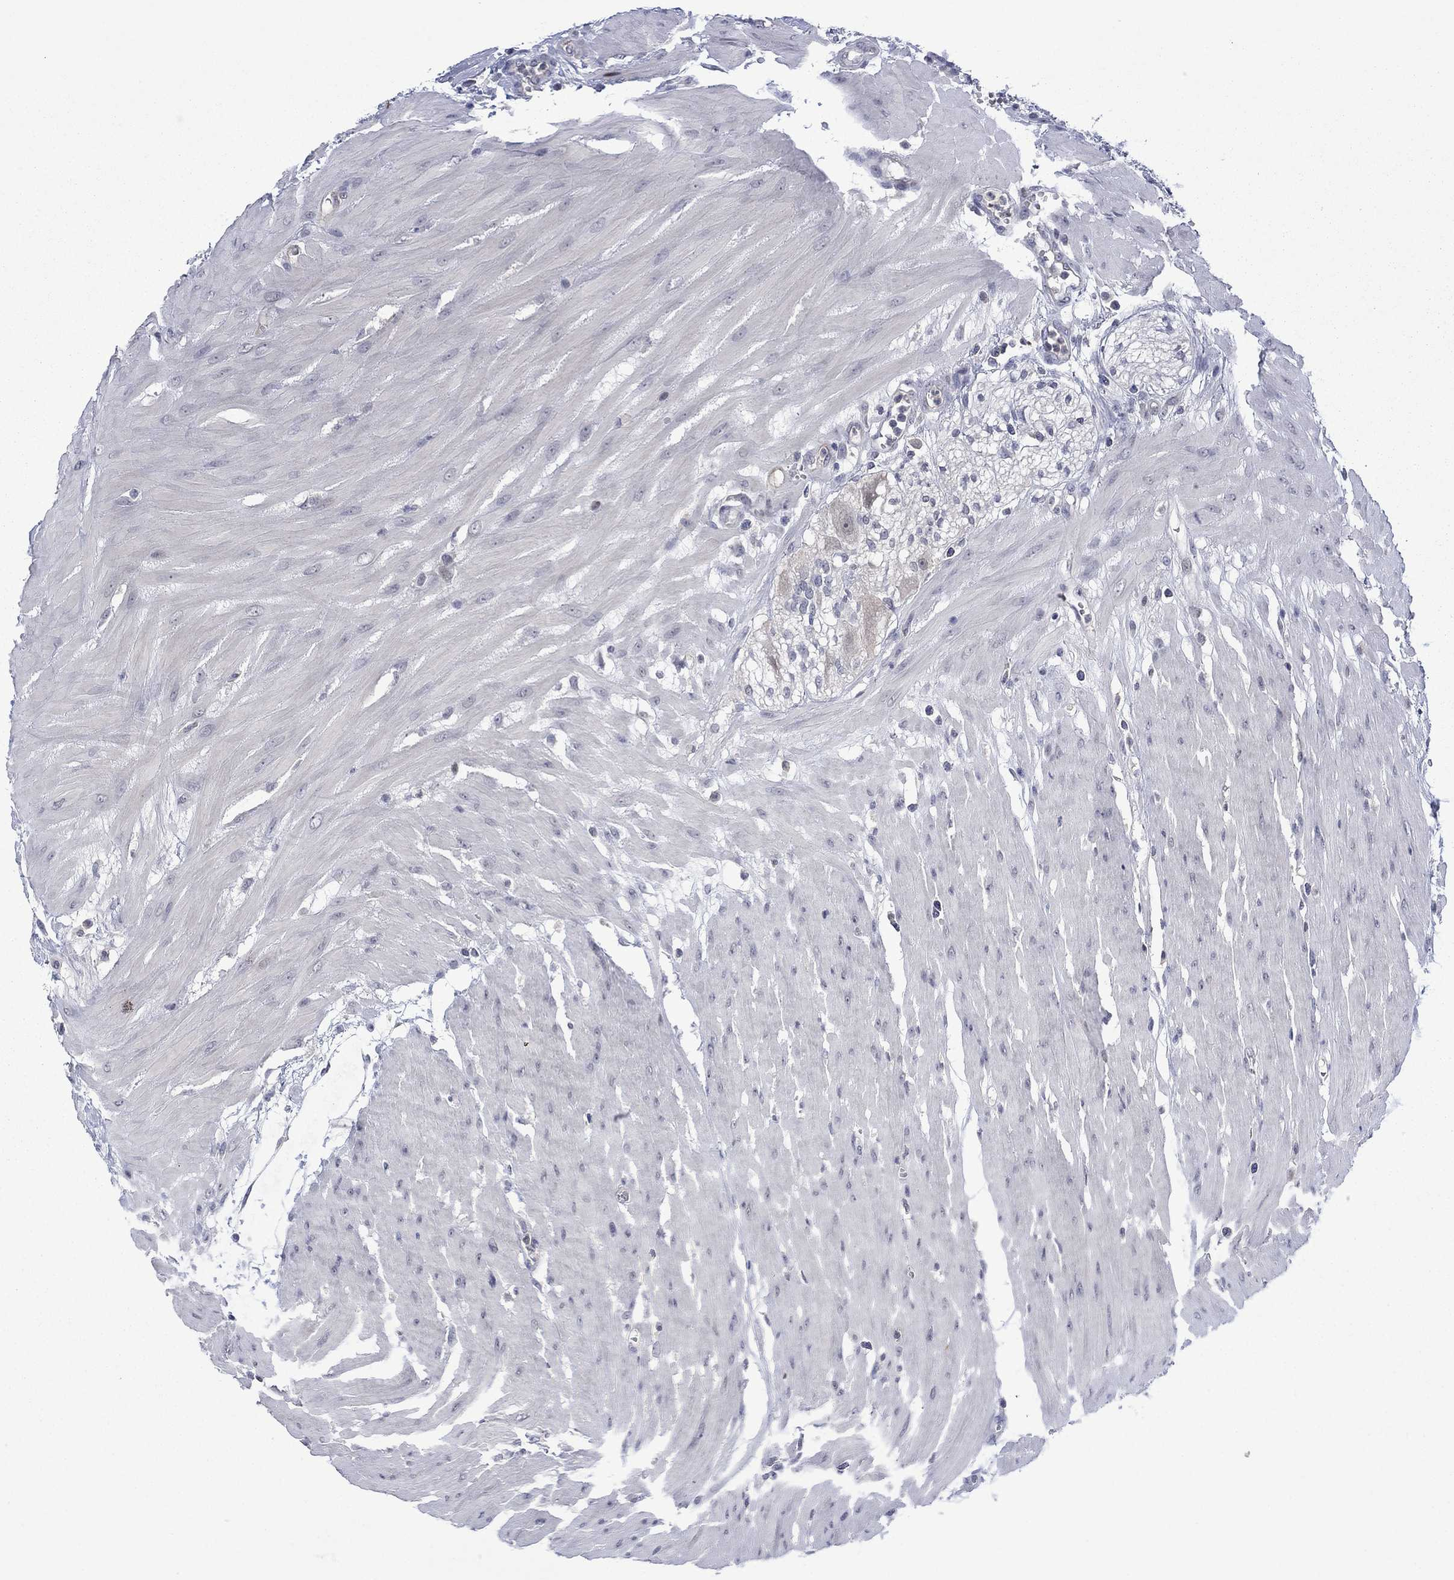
{"staining": {"intensity": "negative", "quantity": "none", "location": "none"}, "tissue": "colon", "cell_type": "Endothelial cells", "image_type": "normal", "snomed": [{"axis": "morphology", "description": "Normal tissue, NOS"}, {"axis": "morphology", "description": "Adenocarcinoma, NOS"}, {"axis": "topography", "description": "Colon"}], "caption": "Immunohistochemical staining of benign colon reveals no significant positivity in endothelial cells. The staining was performed using DAB to visualize the protein expression in brown, while the nuclei were stained in blue with hematoxylin (Magnification: 20x).", "gene": "AGL", "patient": {"sex": "male", "age": 65}}